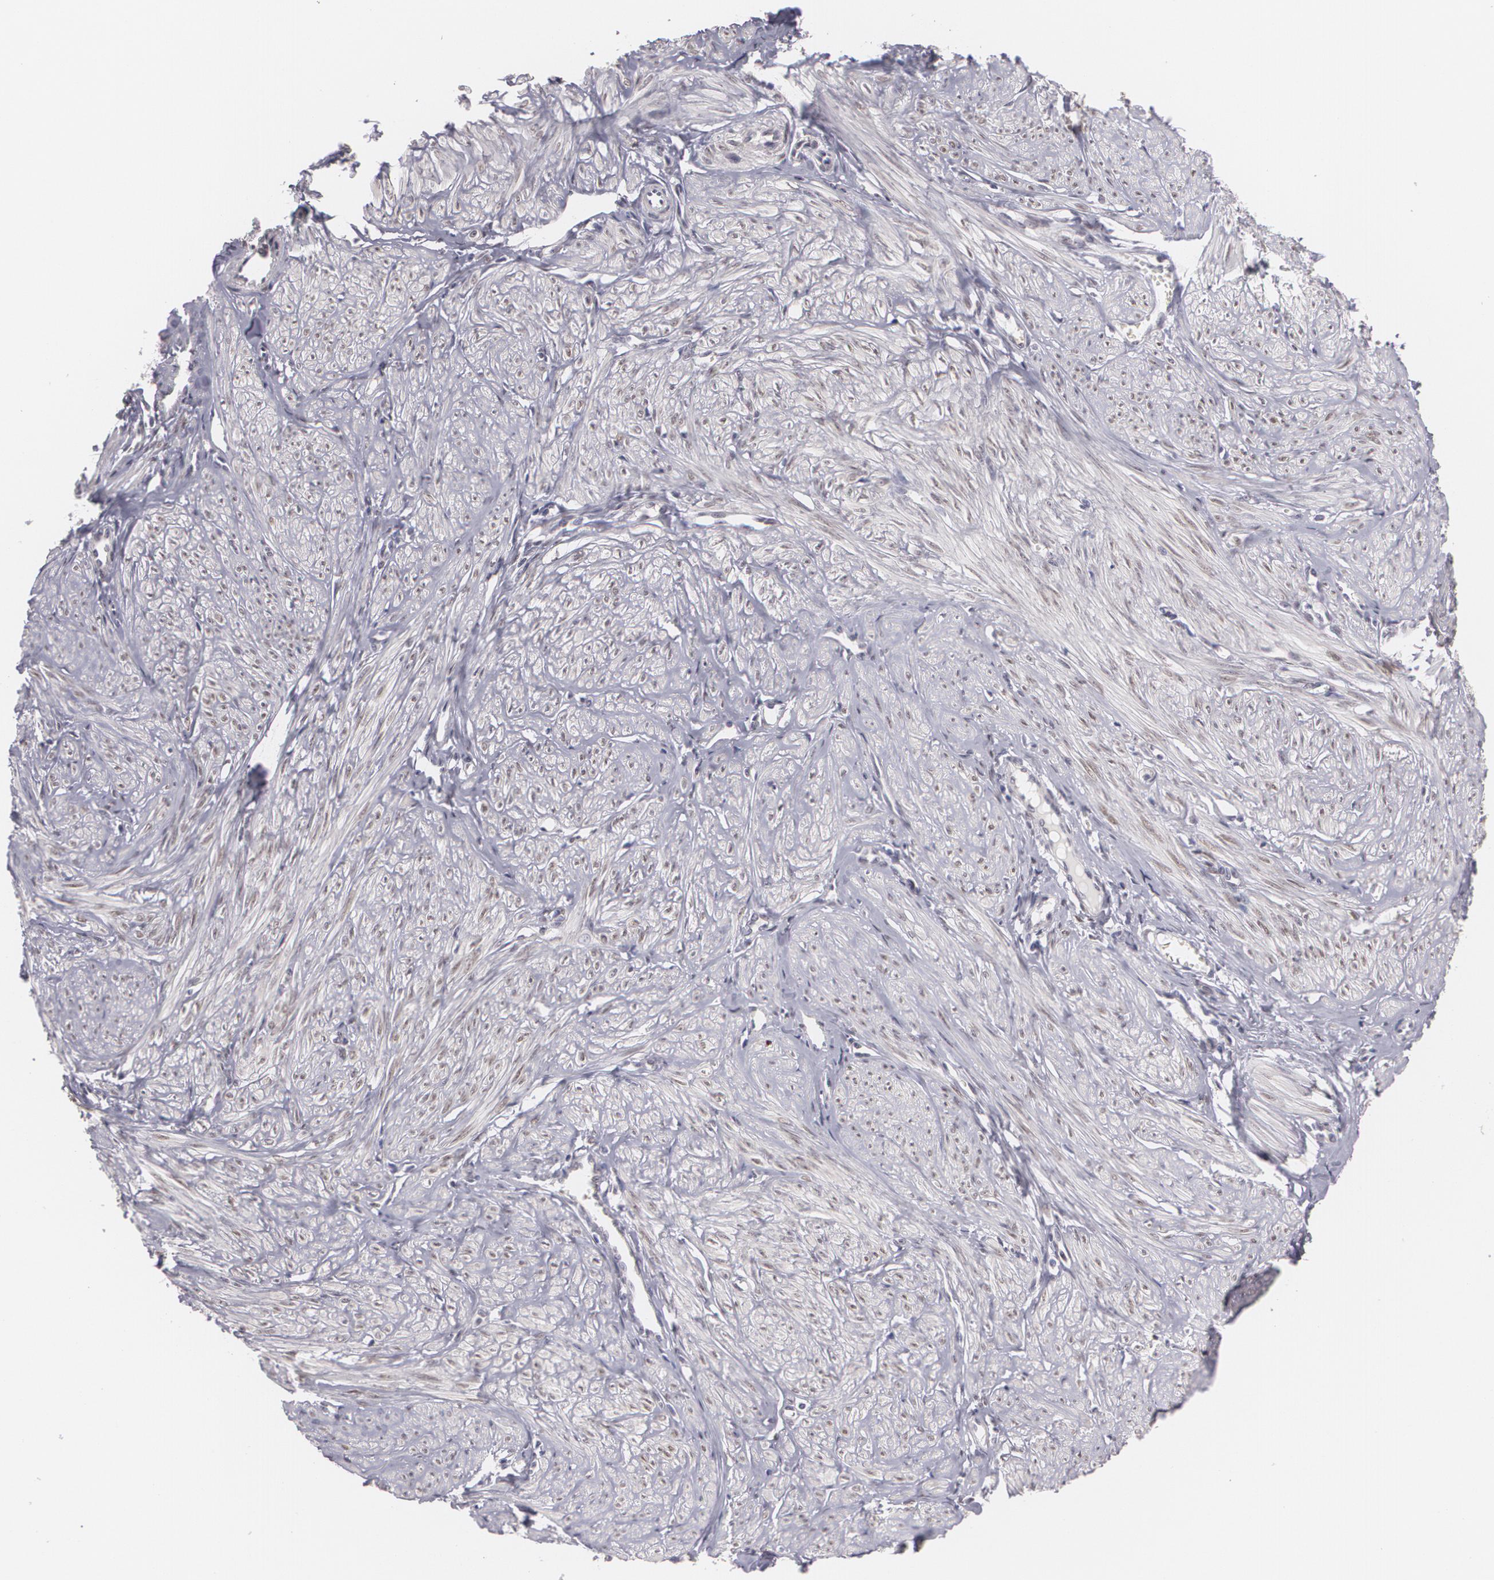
{"staining": {"intensity": "negative", "quantity": "none", "location": "none"}, "tissue": "smooth muscle", "cell_type": "Smooth muscle cells", "image_type": "normal", "snomed": [{"axis": "morphology", "description": "Normal tissue, NOS"}, {"axis": "topography", "description": "Uterus"}], "caption": "A high-resolution image shows immunohistochemistry (IHC) staining of normal smooth muscle, which exhibits no significant positivity in smooth muscle cells. (DAB (3,3'-diaminobenzidine) IHC visualized using brightfield microscopy, high magnification).", "gene": "ZBTB16", "patient": {"sex": "female", "age": 45}}